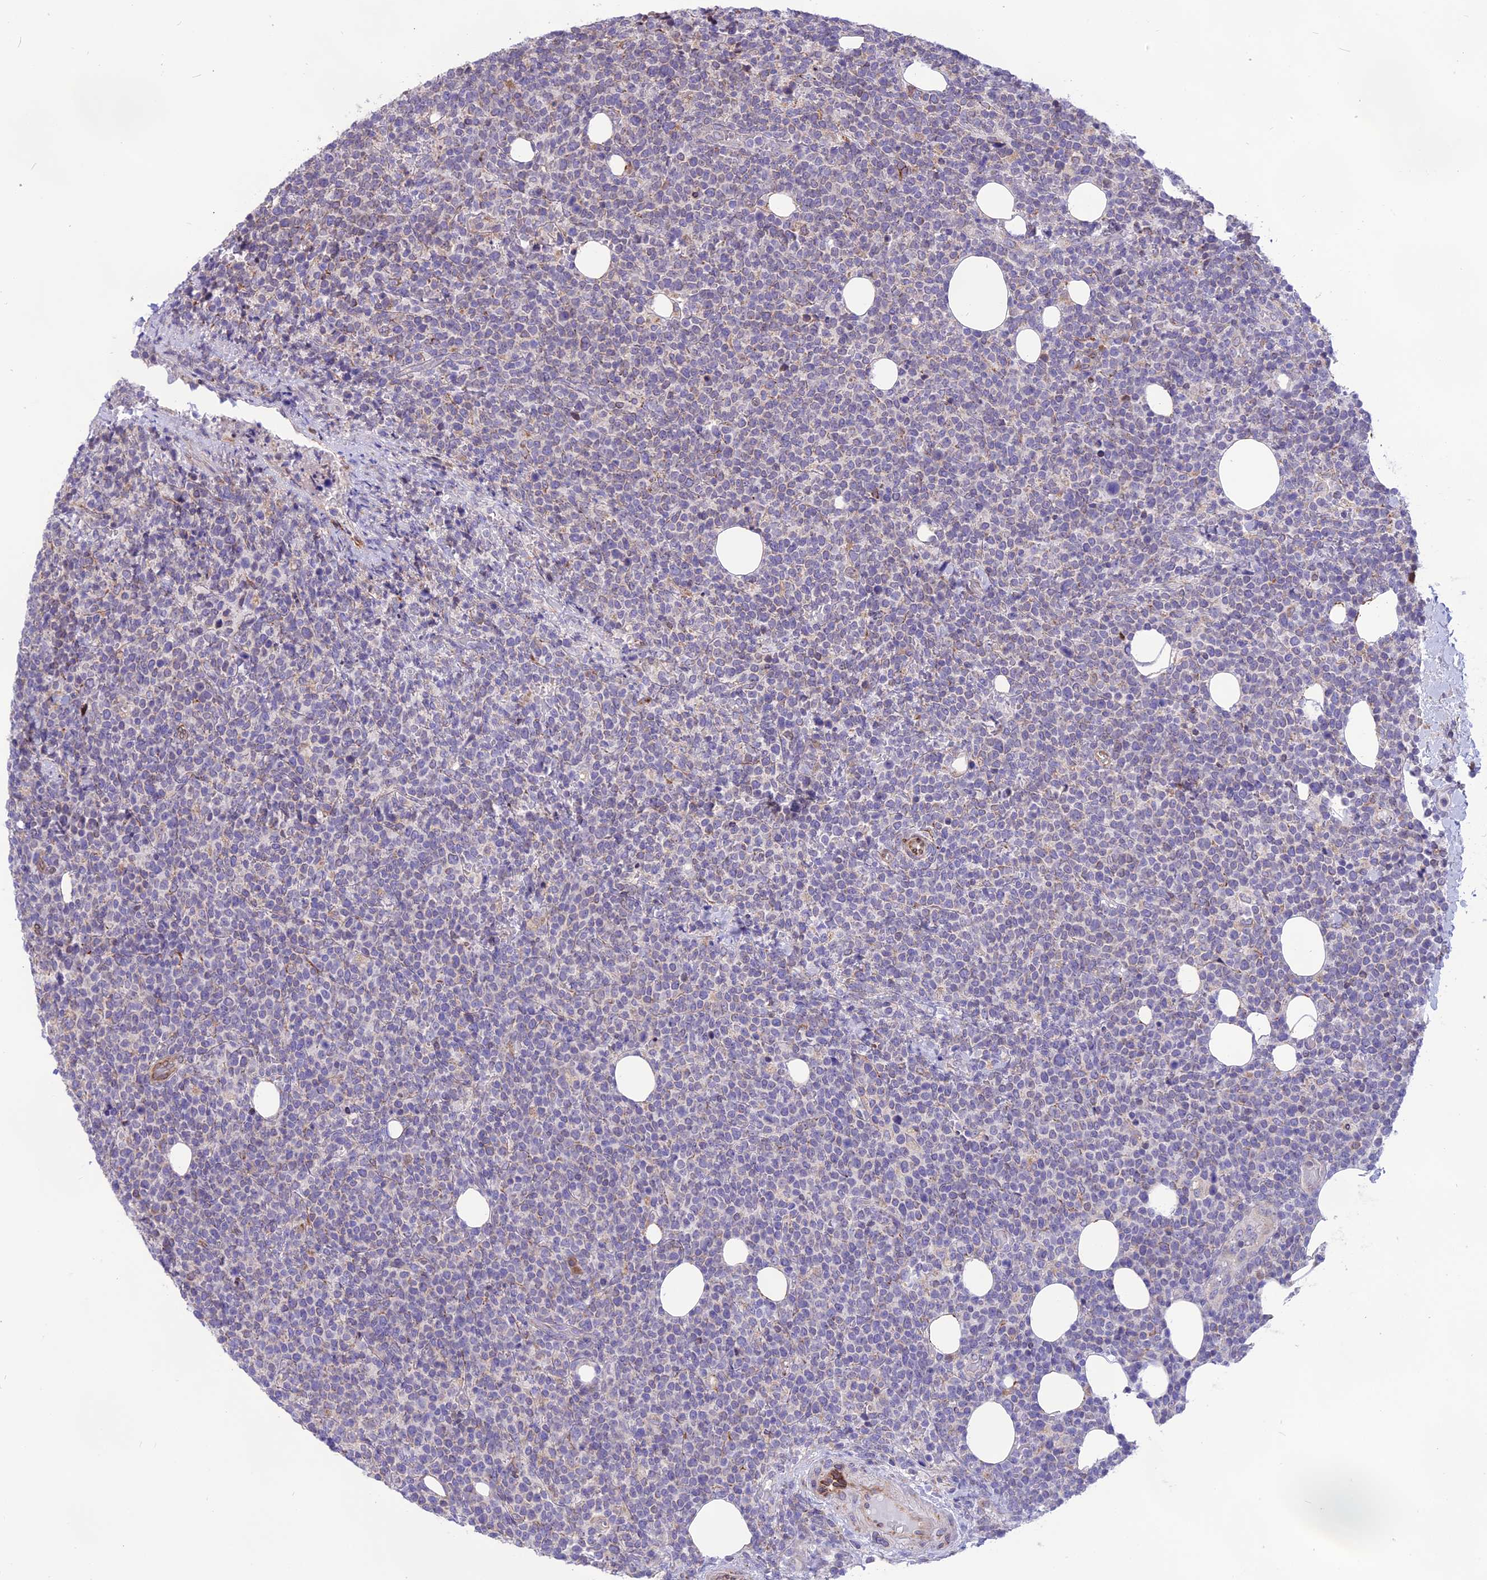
{"staining": {"intensity": "negative", "quantity": "none", "location": "none"}, "tissue": "lymphoma", "cell_type": "Tumor cells", "image_type": "cancer", "snomed": [{"axis": "morphology", "description": "Malignant lymphoma, non-Hodgkin's type, High grade"}, {"axis": "topography", "description": "Lymph node"}], "caption": "This is a image of immunohistochemistry (IHC) staining of high-grade malignant lymphoma, non-Hodgkin's type, which shows no expression in tumor cells.", "gene": "DOC2B", "patient": {"sex": "male", "age": 61}}